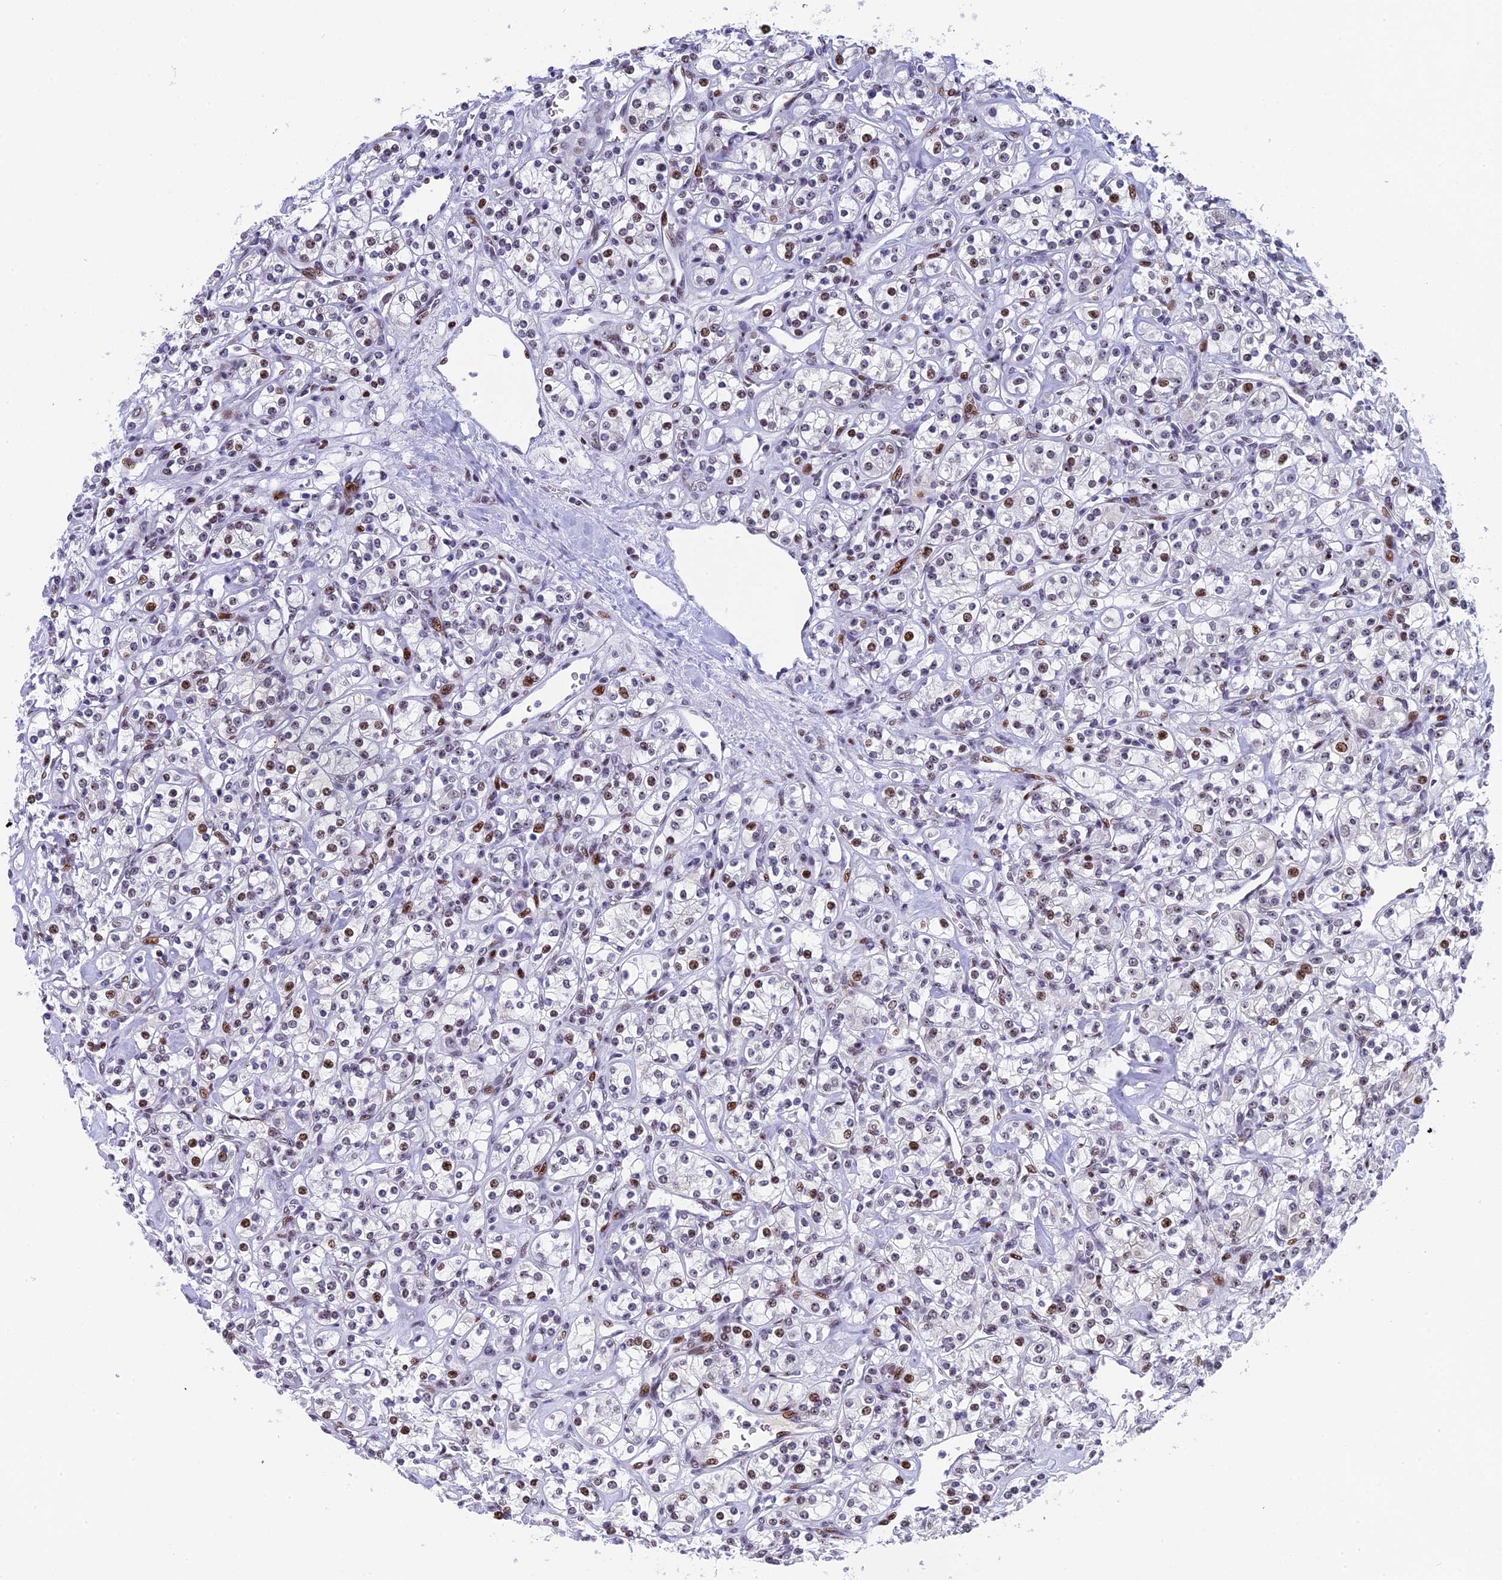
{"staining": {"intensity": "moderate", "quantity": "25%-75%", "location": "nuclear"}, "tissue": "renal cancer", "cell_type": "Tumor cells", "image_type": "cancer", "snomed": [{"axis": "morphology", "description": "Adenocarcinoma, NOS"}, {"axis": "topography", "description": "Kidney"}], "caption": "Adenocarcinoma (renal) stained with a brown dye shows moderate nuclear positive positivity in approximately 25%-75% of tumor cells.", "gene": "NSA2", "patient": {"sex": "male", "age": 77}}